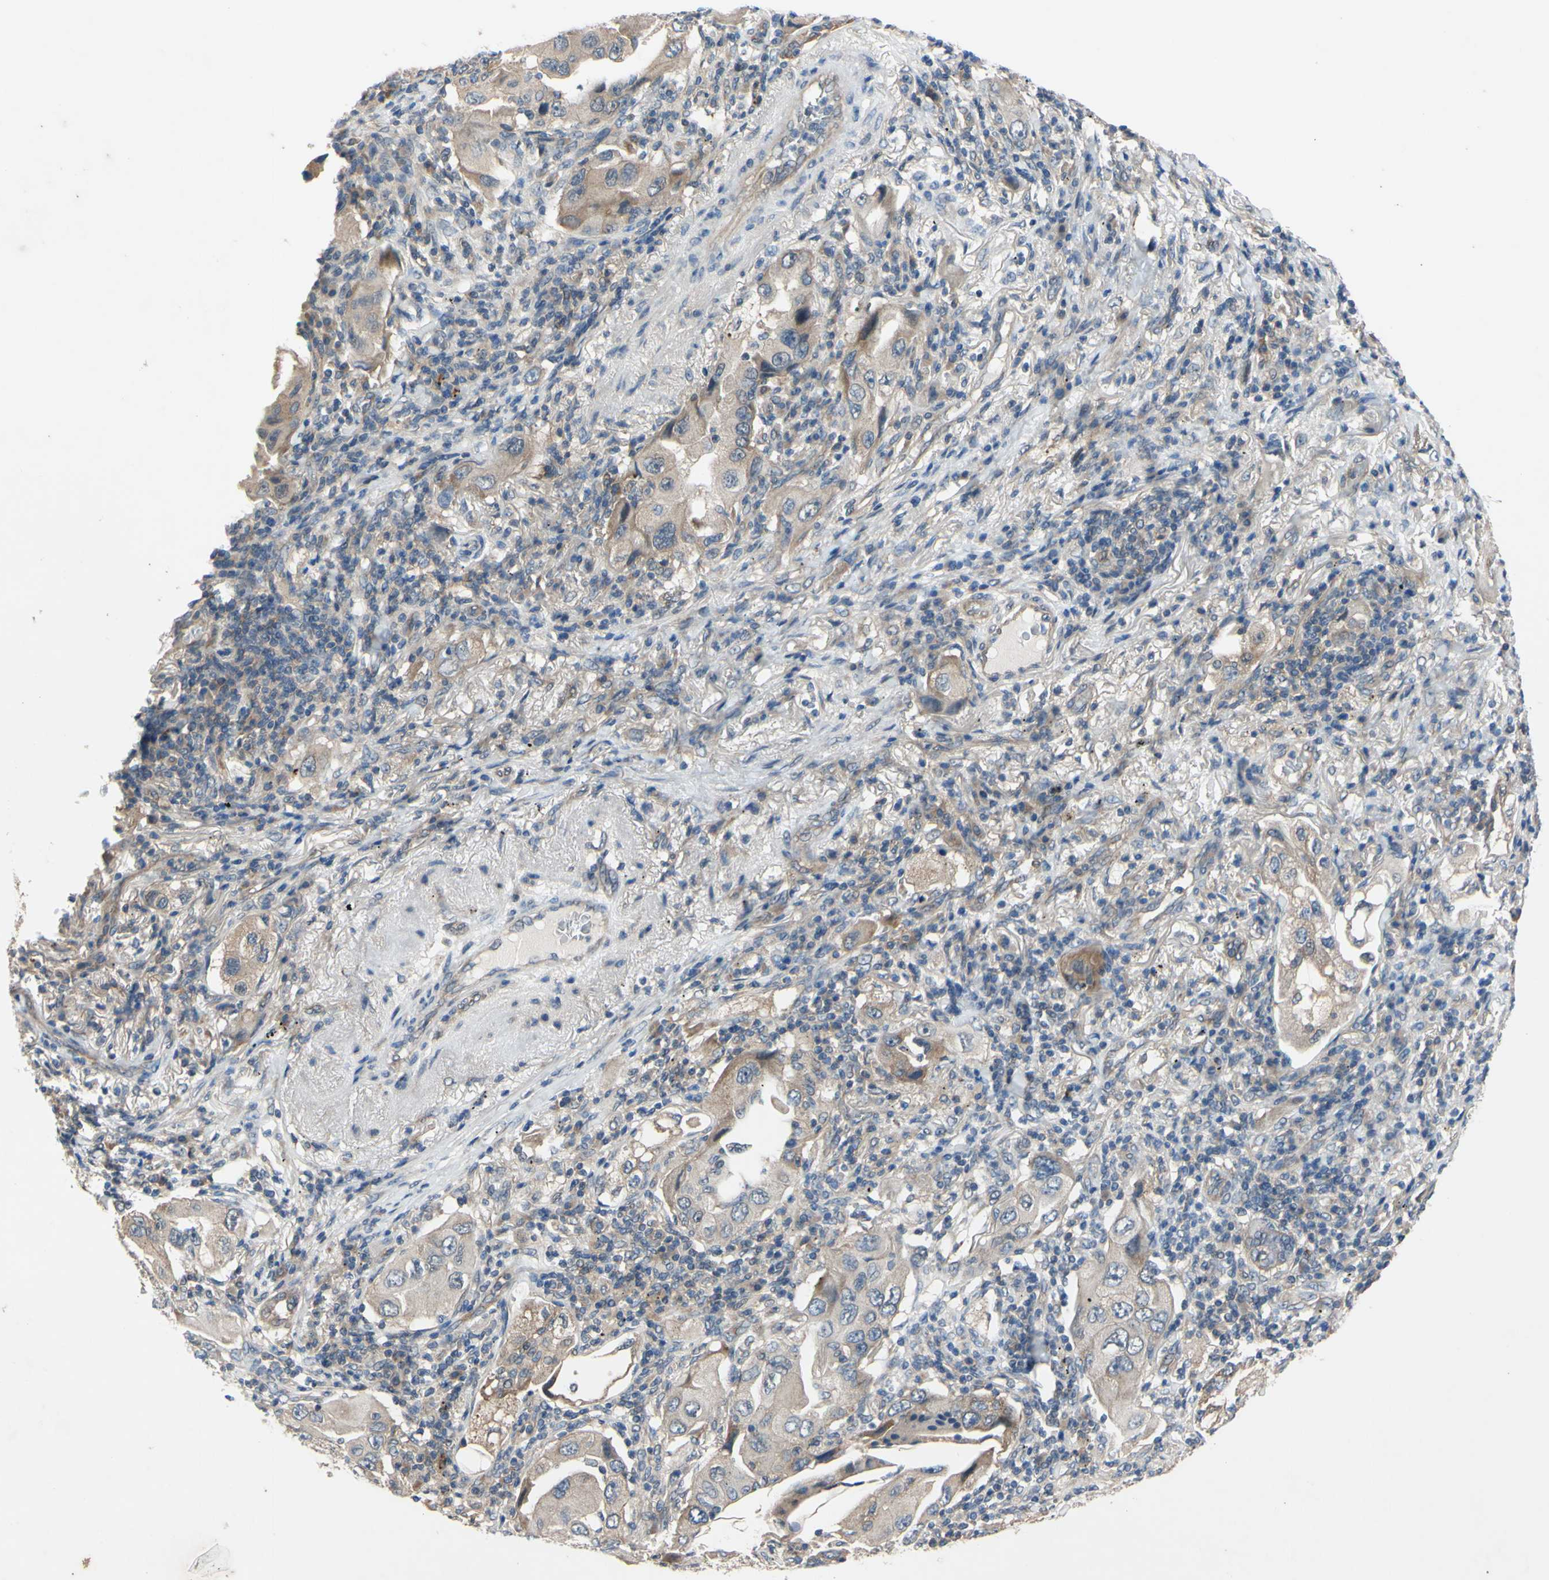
{"staining": {"intensity": "weak", "quantity": ">75%", "location": "cytoplasmic/membranous"}, "tissue": "lung cancer", "cell_type": "Tumor cells", "image_type": "cancer", "snomed": [{"axis": "morphology", "description": "Adenocarcinoma, NOS"}, {"axis": "topography", "description": "Lung"}], "caption": "Protein analysis of lung cancer (adenocarcinoma) tissue shows weak cytoplasmic/membranous positivity in approximately >75% of tumor cells.", "gene": "HILPDA", "patient": {"sex": "female", "age": 65}}